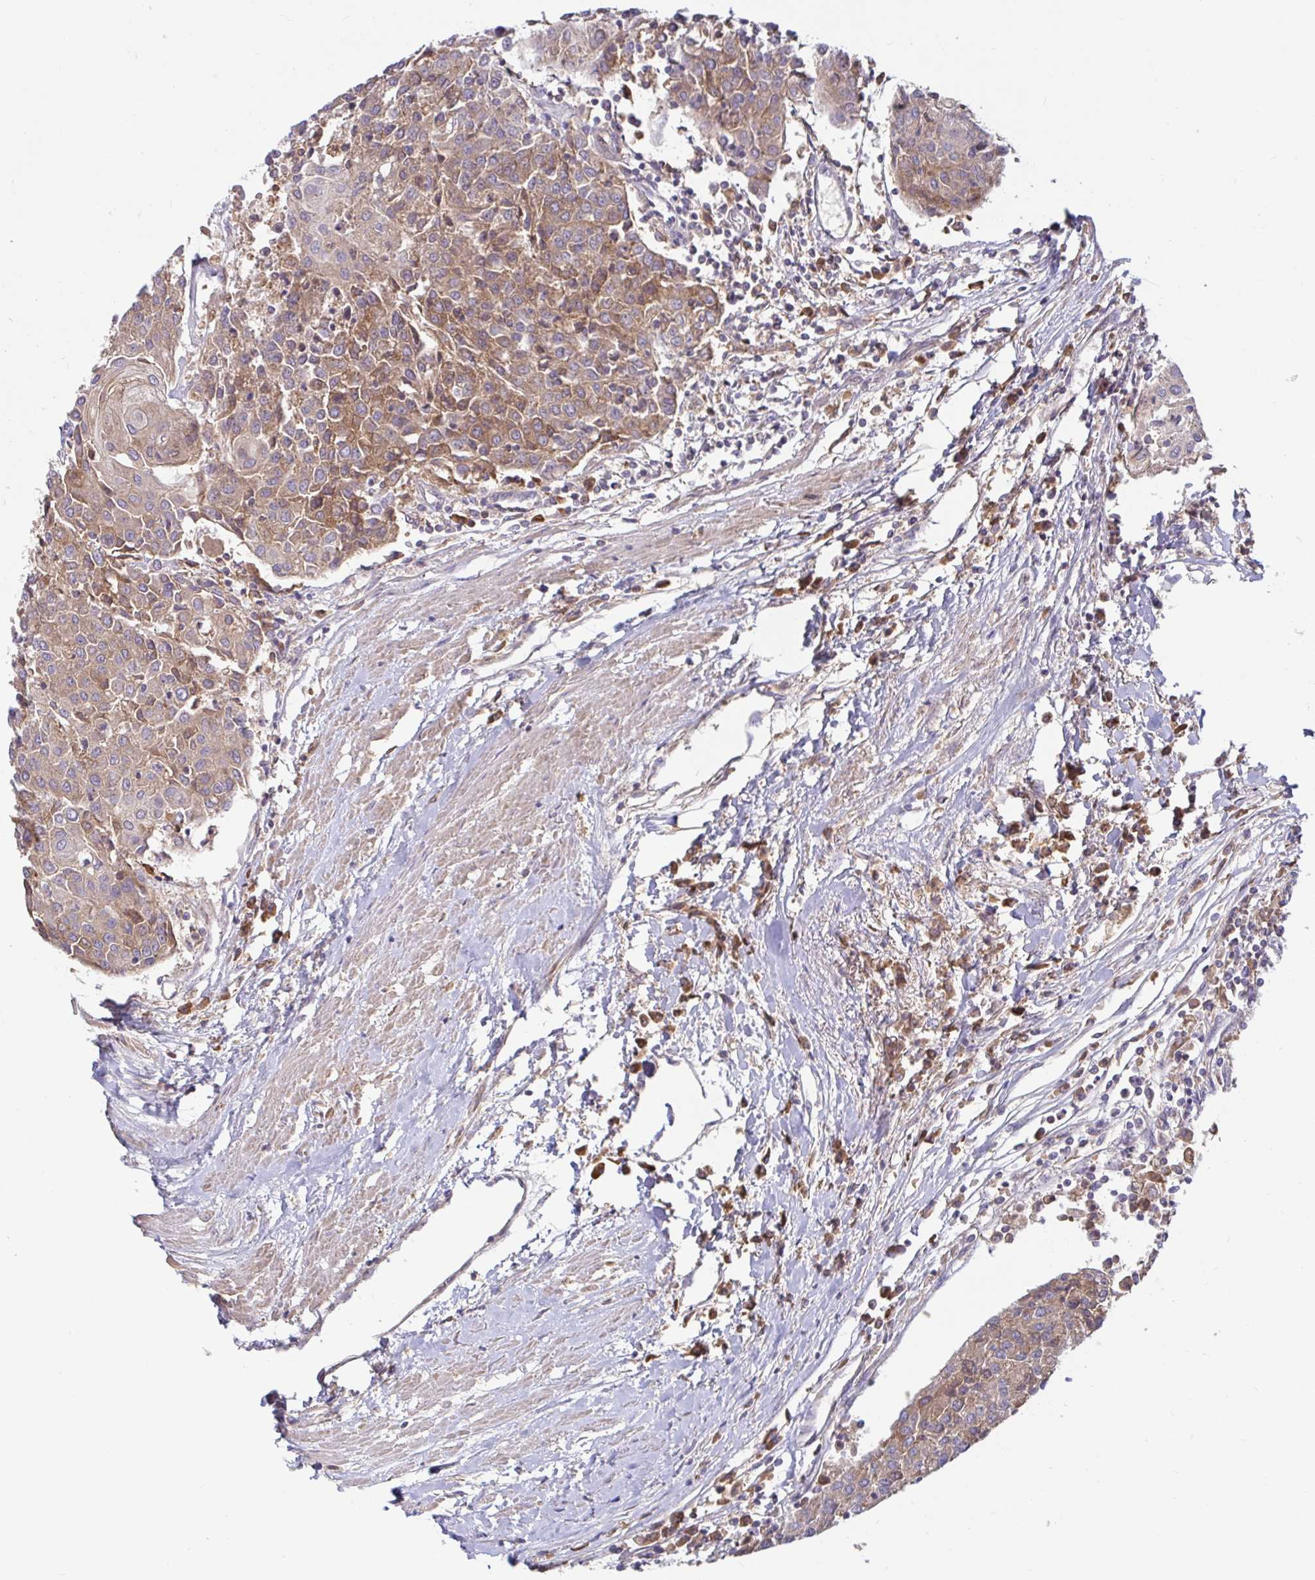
{"staining": {"intensity": "moderate", "quantity": ">75%", "location": "cytoplasmic/membranous"}, "tissue": "urothelial cancer", "cell_type": "Tumor cells", "image_type": "cancer", "snomed": [{"axis": "morphology", "description": "Urothelial carcinoma, High grade"}, {"axis": "topography", "description": "Urinary bladder"}], "caption": "There is medium levels of moderate cytoplasmic/membranous positivity in tumor cells of urothelial cancer, as demonstrated by immunohistochemical staining (brown color).", "gene": "LARP1", "patient": {"sex": "female", "age": 85}}